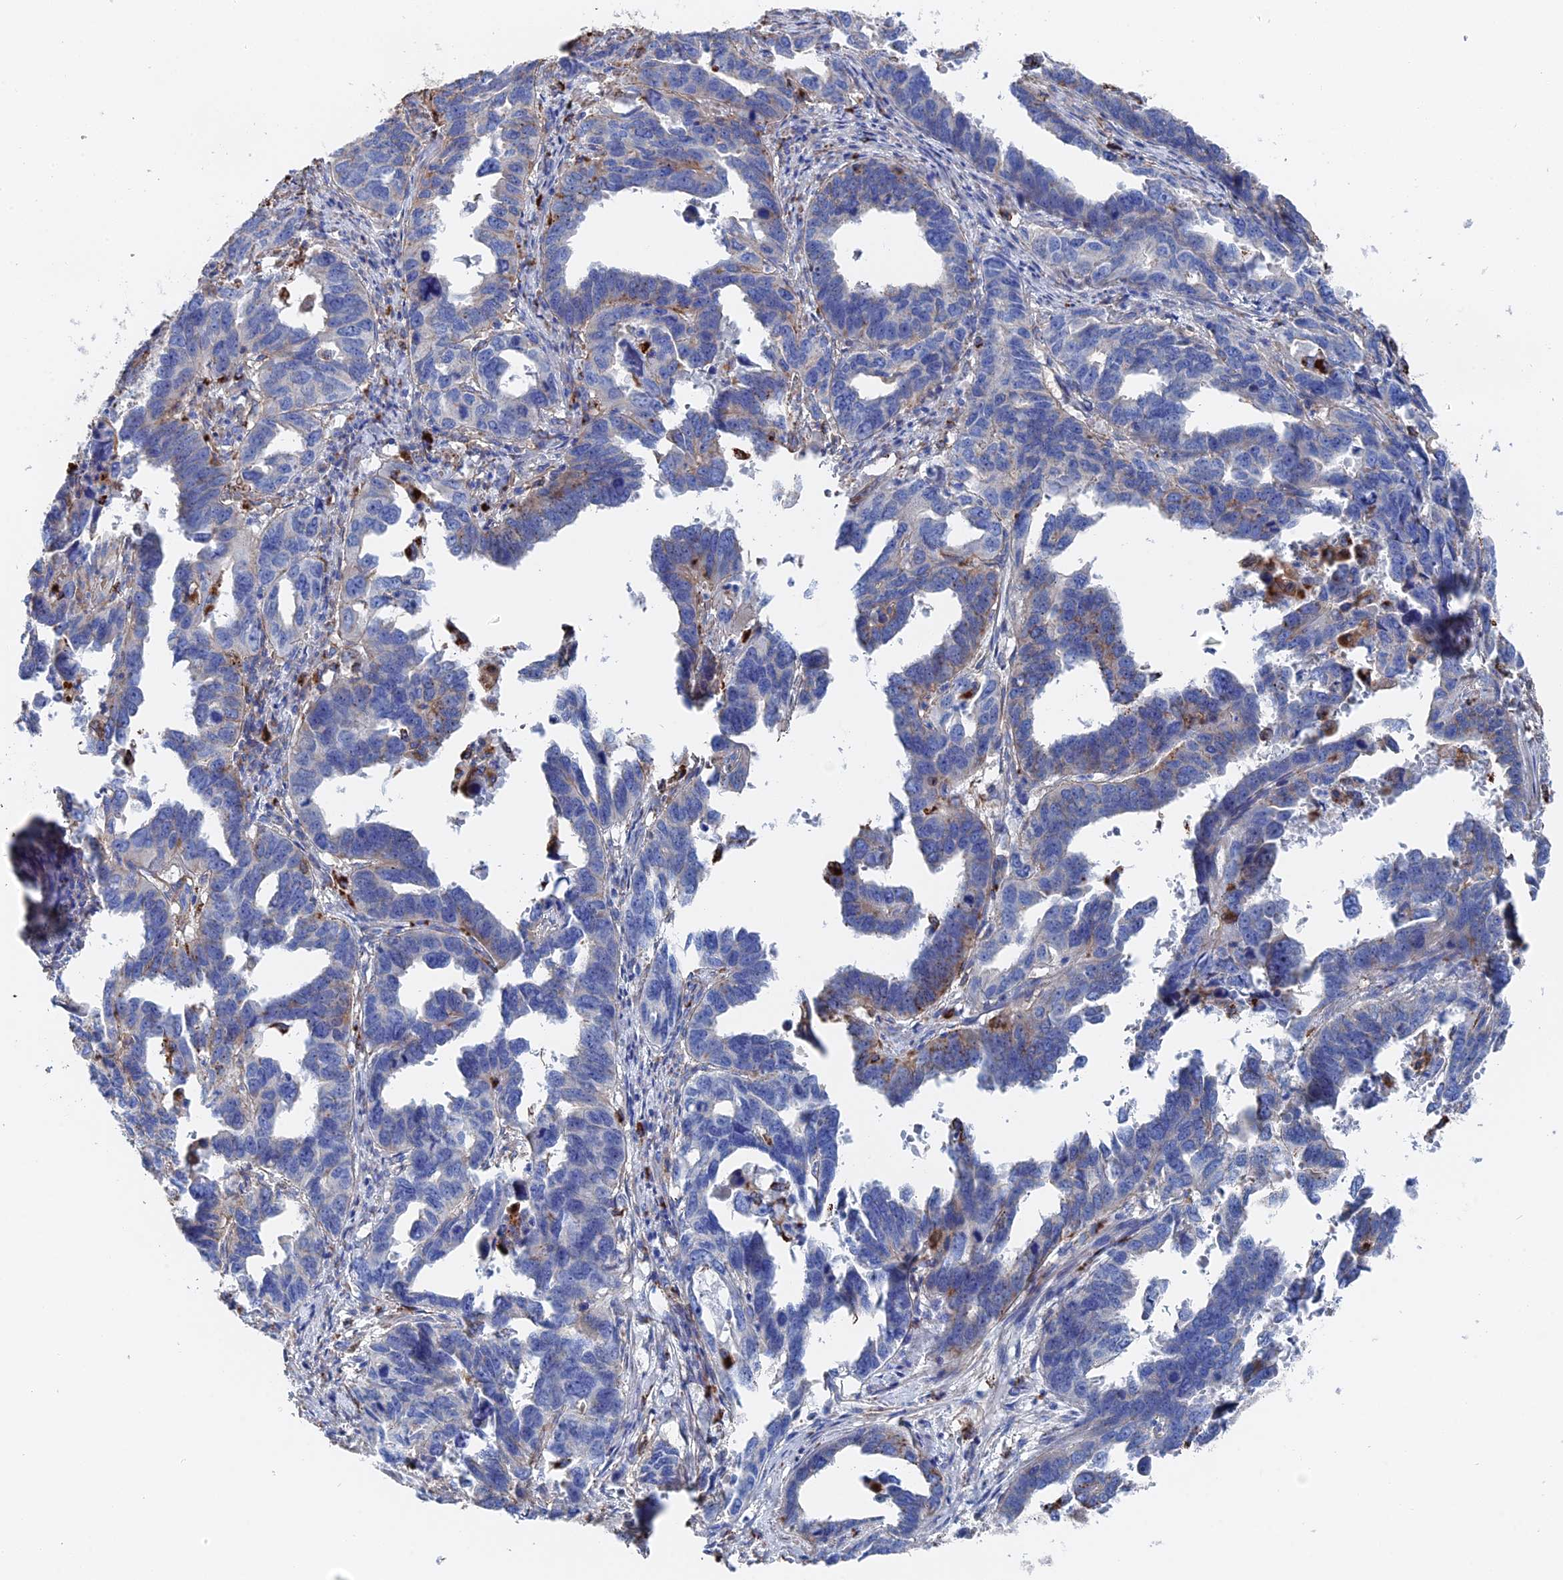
{"staining": {"intensity": "moderate", "quantity": "<25%", "location": "cytoplasmic/membranous"}, "tissue": "endometrial cancer", "cell_type": "Tumor cells", "image_type": "cancer", "snomed": [{"axis": "morphology", "description": "Adenocarcinoma, NOS"}, {"axis": "topography", "description": "Endometrium"}], "caption": "Endometrial cancer (adenocarcinoma) tissue exhibits moderate cytoplasmic/membranous positivity in approximately <25% of tumor cells, visualized by immunohistochemistry. Immunohistochemistry stains the protein in brown and the nuclei are stained blue.", "gene": "STRA6", "patient": {"sex": "female", "age": 65}}